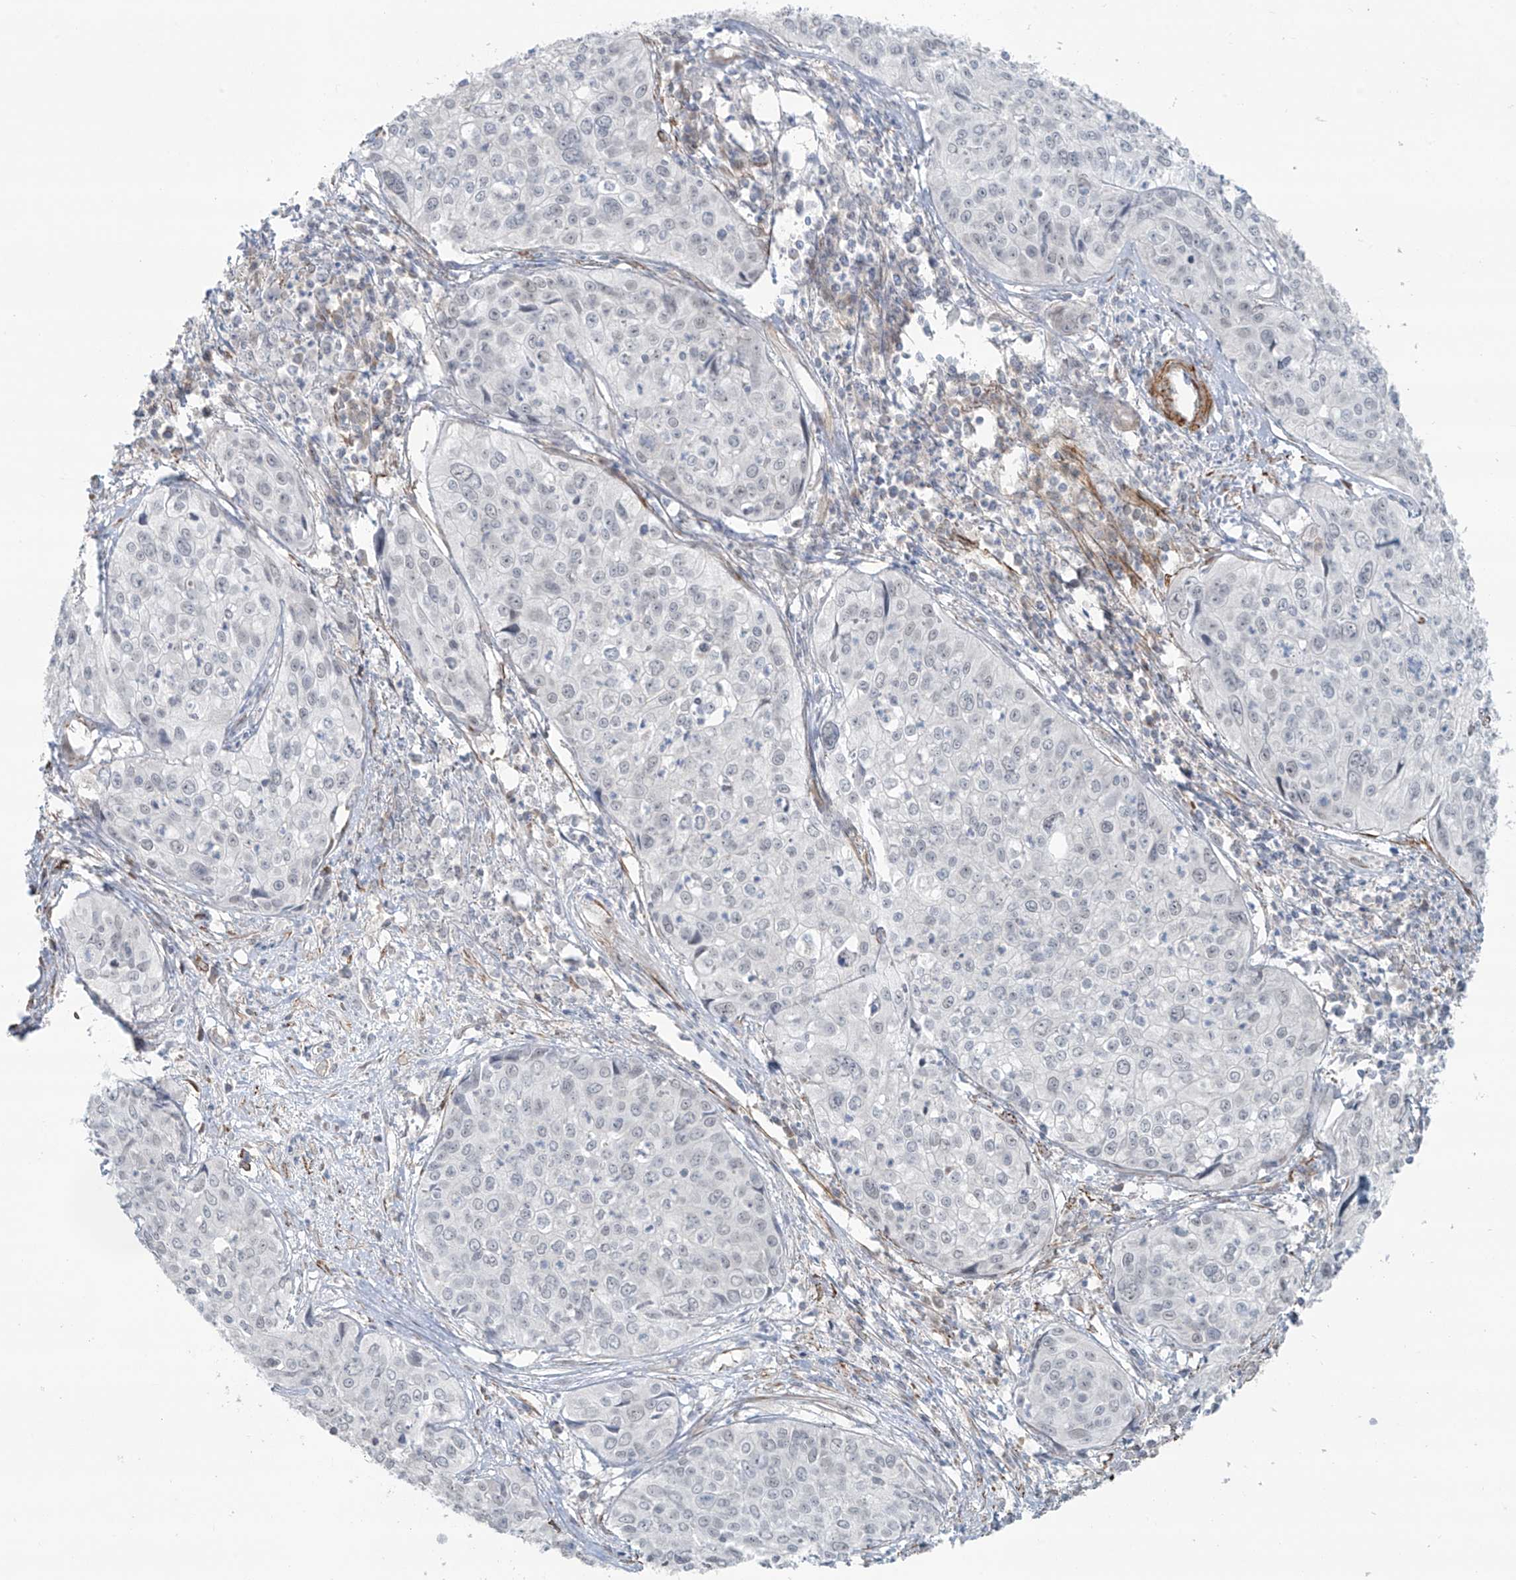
{"staining": {"intensity": "negative", "quantity": "none", "location": "none"}, "tissue": "cervical cancer", "cell_type": "Tumor cells", "image_type": "cancer", "snomed": [{"axis": "morphology", "description": "Squamous cell carcinoma, NOS"}, {"axis": "topography", "description": "Cervix"}], "caption": "Immunohistochemistry (IHC) micrograph of neoplastic tissue: cervical cancer stained with DAB (3,3'-diaminobenzidine) demonstrates no significant protein expression in tumor cells. (DAB (3,3'-diaminobenzidine) IHC with hematoxylin counter stain).", "gene": "RASGEF1A", "patient": {"sex": "female", "age": 31}}